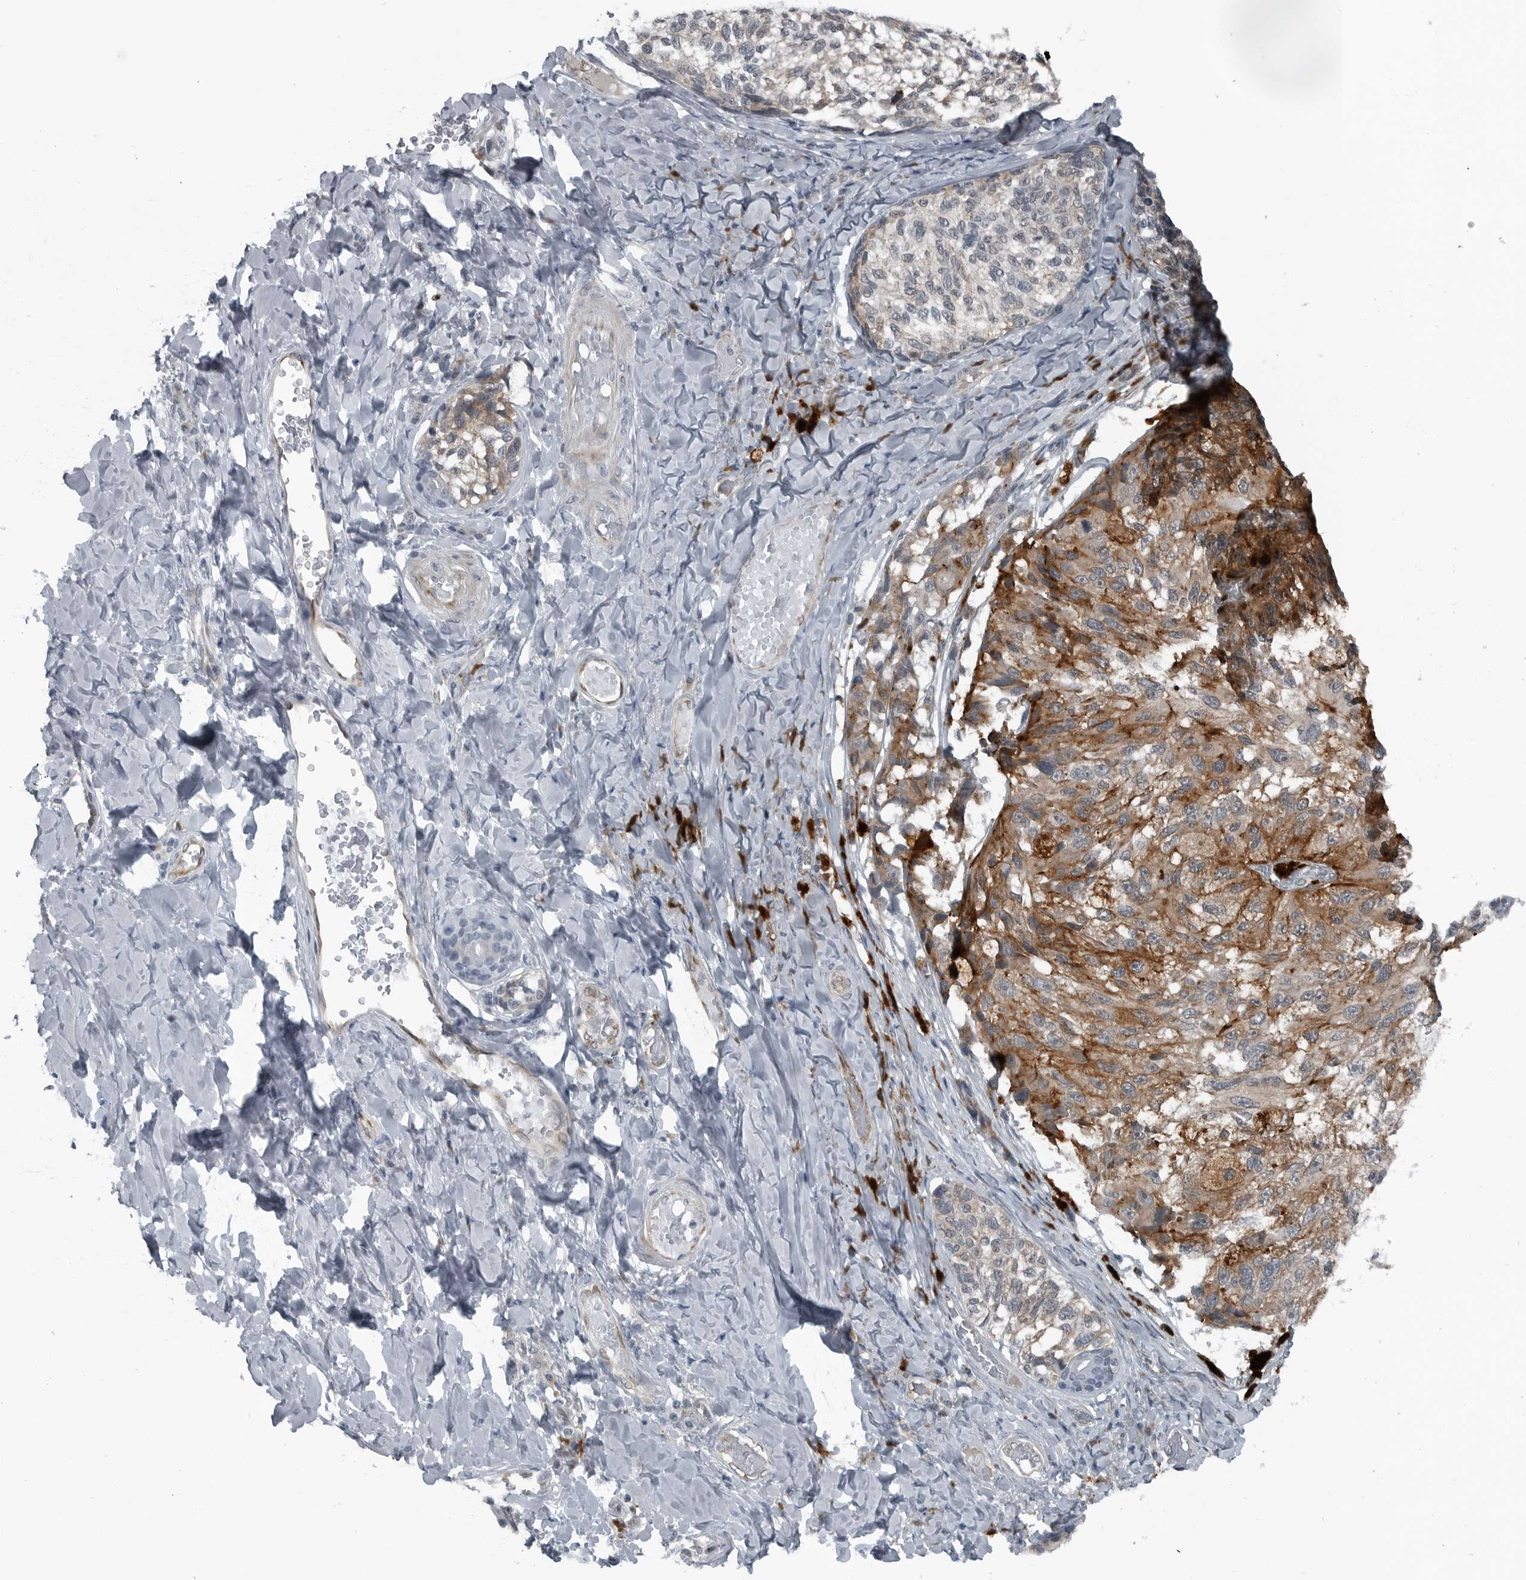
{"staining": {"intensity": "moderate", "quantity": "25%-75%", "location": "cytoplasmic/membranous"}, "tissue": "melanoma", "cell_type": "Tumor cells", "image_type": "cancer", "snomed": [{"axis": "morphology", "description": "Malignant melanoma, NOS"}, {"axis": "topography", "description": "Skin"}], "caption": "DAB (3,3'-diaminobenzidine) immunohistochemical staining of human malignant melanoma displays moderate cytoplasmic/membranous protein staining in approximately 25%-75% of tumor cells. (DAB IHC, brown staining for protein, blue staining for nuclei).", "gene": "GAK", "patient": {"sex": "female", "age": 73}}